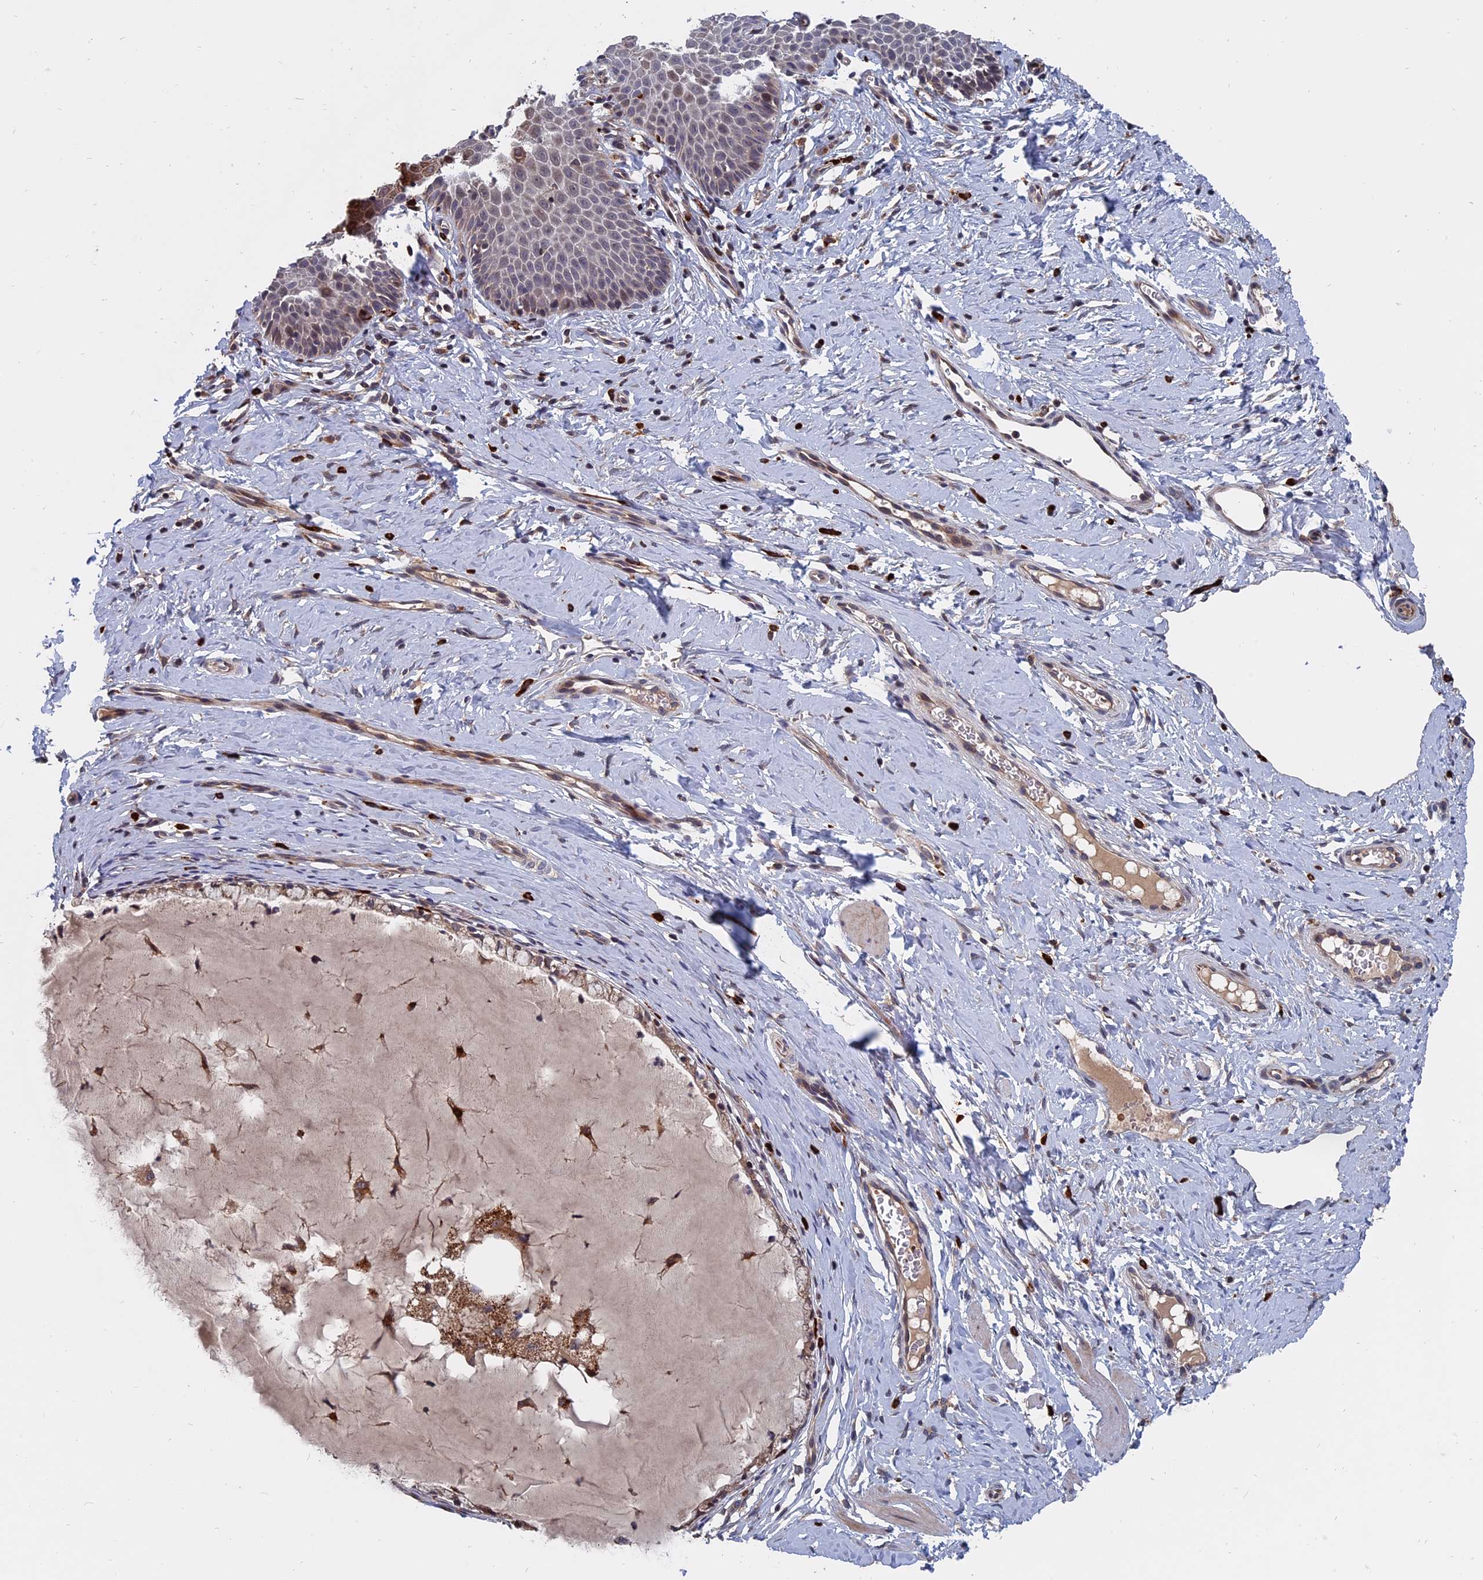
{"staining": {"intensity": "moderate", "quantity": ">75%", "location": "cytoplasmic/membranous"}, "tissue": "cervix", "cell_type": "Glandular cells", "image_type": "normal", "snomed": [{"axis": "morphology", "description": "Normal tissue, NOS"}, {"axis": "topography", "description": "Cervix"}], "caption": "High-power microscopy captured an IHC micrograph of unremarkable cervix, revealing moderate cytoplasmic/membranous staining in about >75% of glandular cells.", "gene": "TRAPPC2L", "patient": {"sex": "female", "age": 36}}